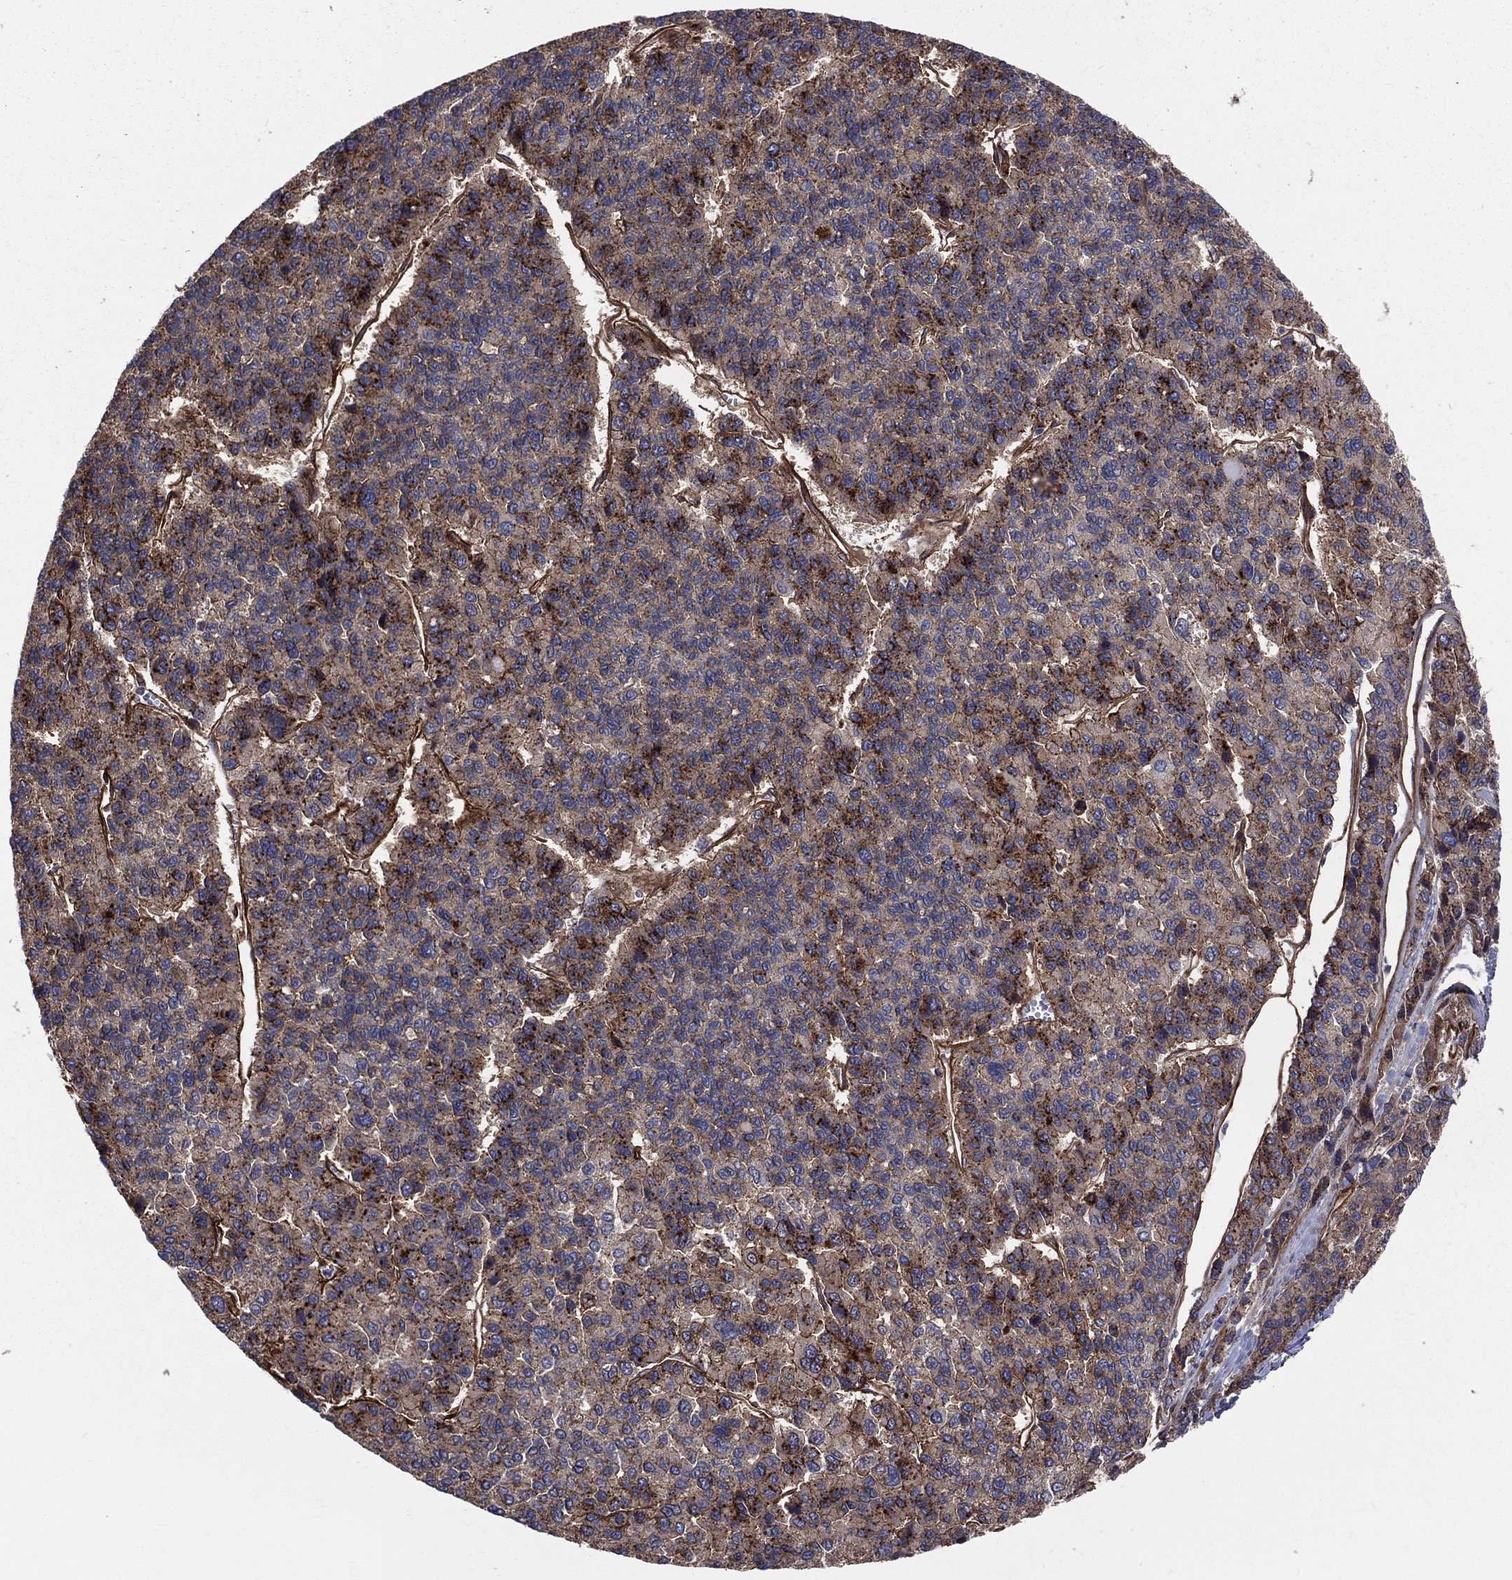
{"staining": {"intensity": "strong", "quantity": ">75%", "location": "cytoplasmic/membranous"}, "tissue": "liver cancer", "cell_type": "Tumor cells", "image_type": "cancer", "snomed": [{"axis": "morphology", "description": "Carcinoma, Hepatocellular, NOS"}, {"axis": "topography", "description": "Liver"}], "caption": "There is high levels of strong cytoplasmic/membranous positivity in tumor cells of hepatocellular carcinoma (liver), as demonstrated by immunohistochemical staining (brown color).", "gene": "ENTPD1", "patient": {"sex": "female", "age": 41}}